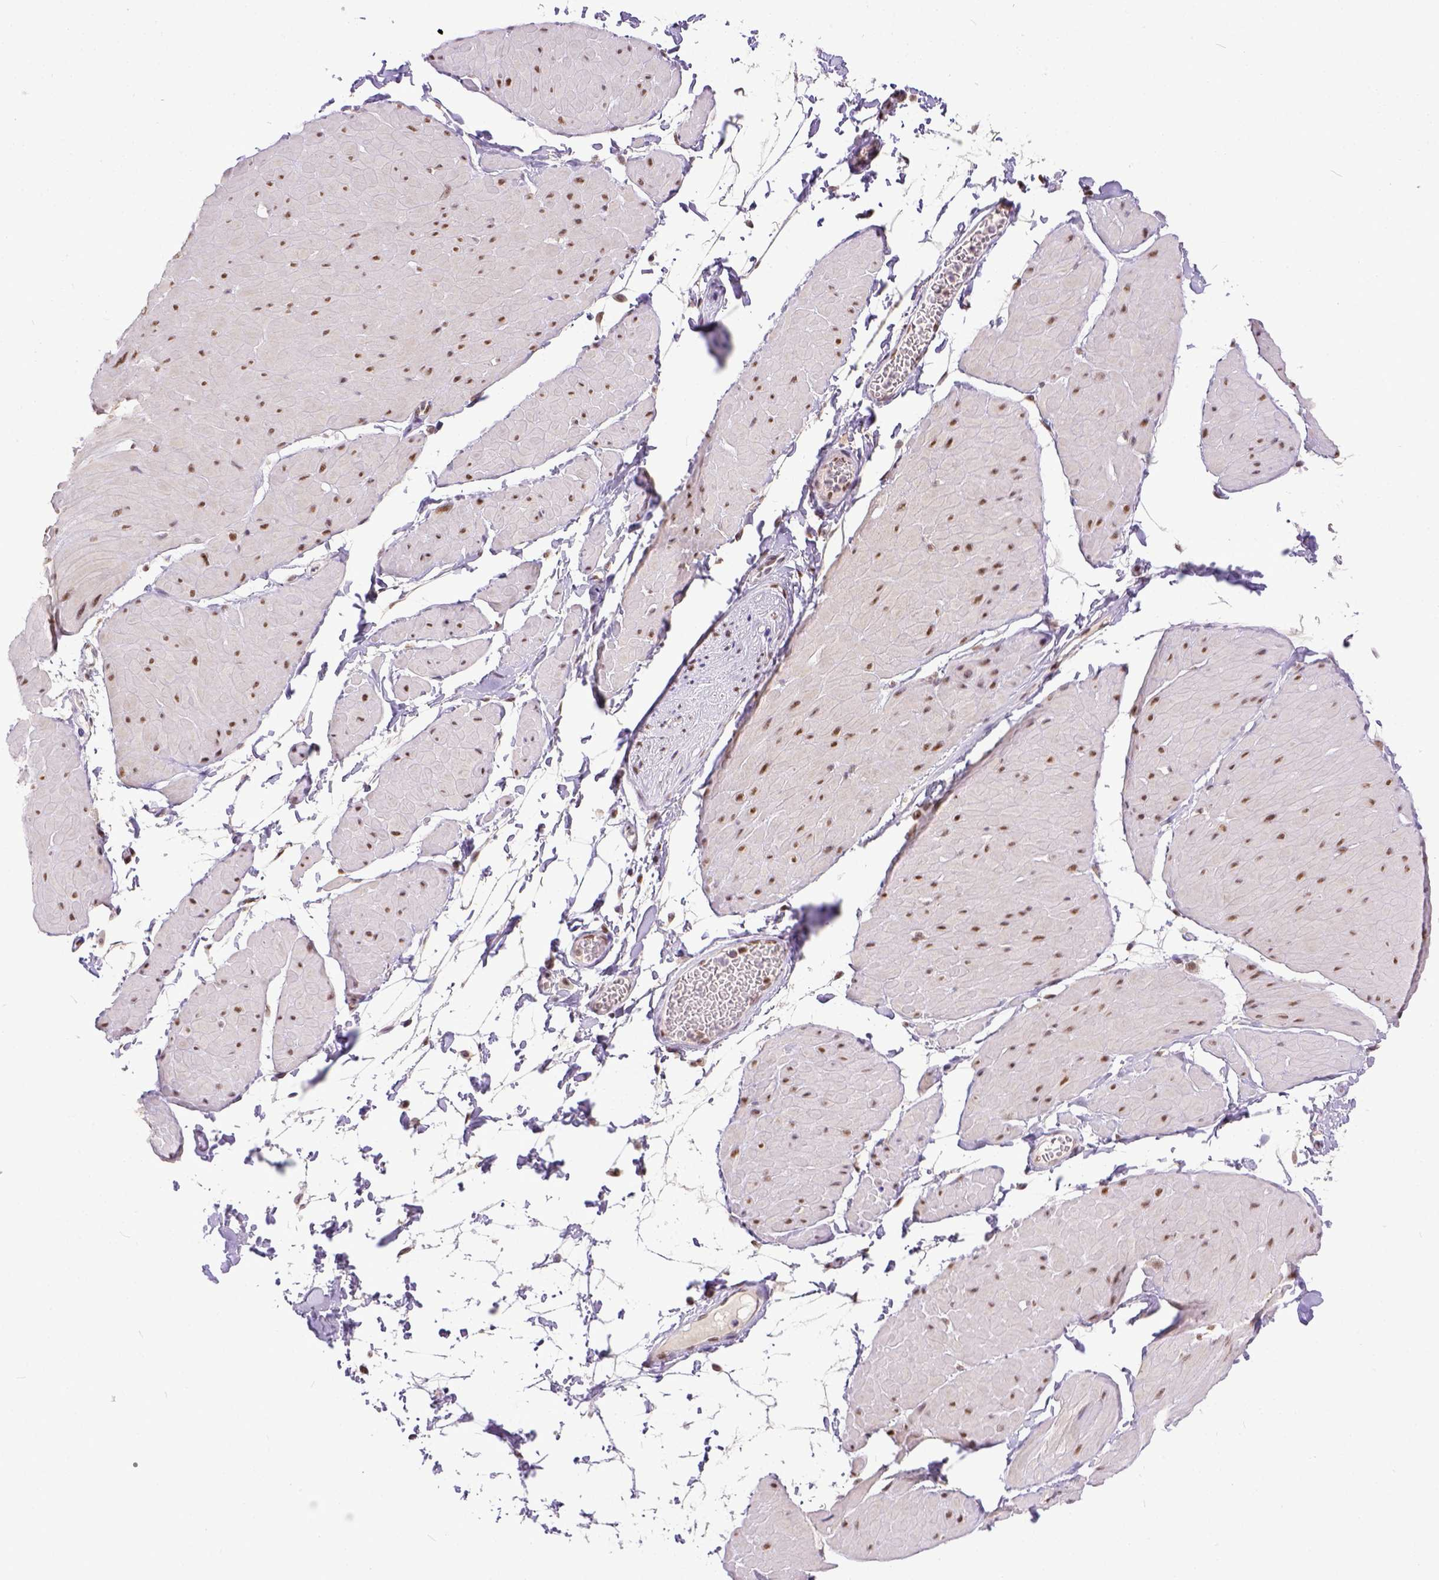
{"staining": {"intensity": "moderate", "quantity": ">75%", "location": "nuclear"}, "tissue": "adipose tissue", "cell_type": "Adipocytes", "image_type": "normal", "snomed": [{"axis": "morphology", "description": "Normal tissue, NOS"}, {"axis": "topography", "description": "Smooth muscle"}, {"axis": "topography", "description": "Peripheral nerve tissue"}], "caption": "This image displays immunohistochemistry staining of unremarkable adipose tissue, with medium moderate nuclear positivity in about >75% of adipocytes.", "gene": "ERCC1", "patient": {"sex": "male", "age": 58}}